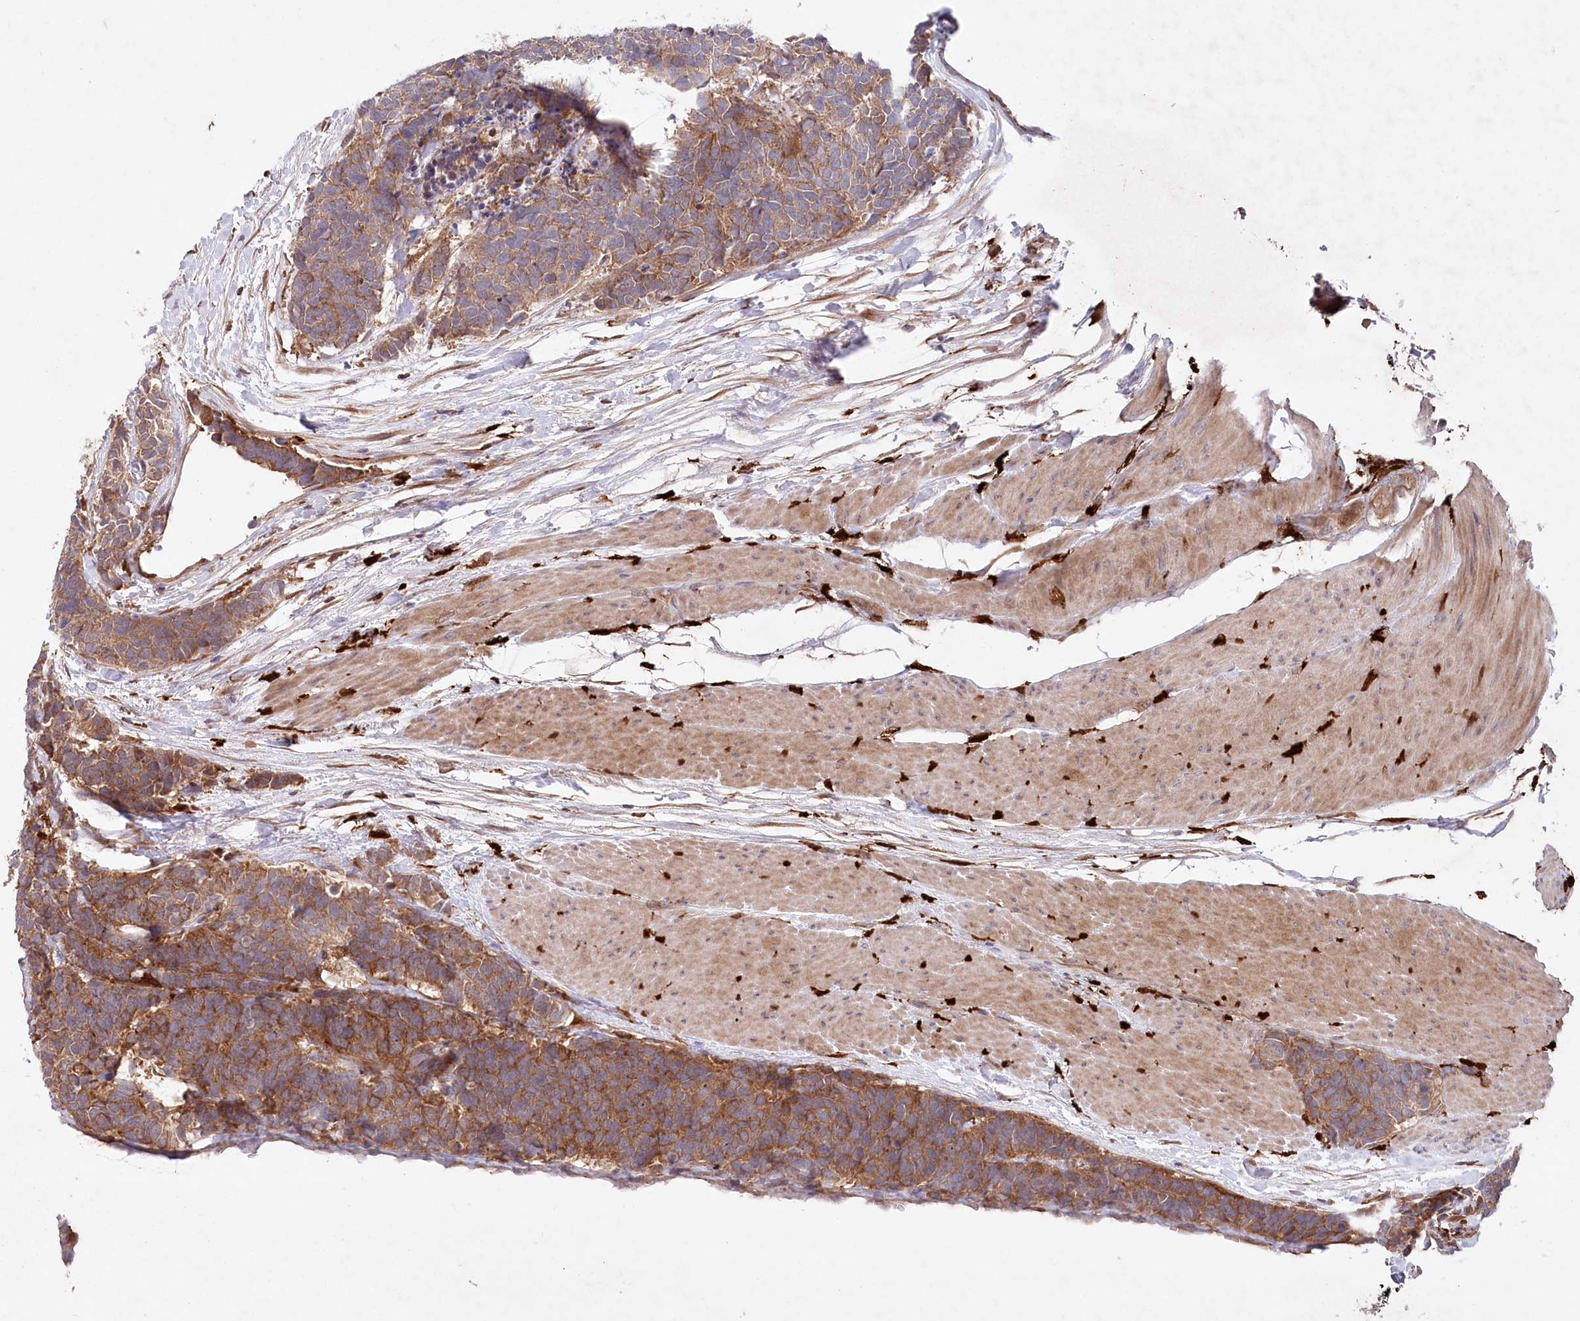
{"staining": {"intensity": "moderate", "quantity": ">75%", "location": "cytoplasmic/membranous"}, "tissue": "carcinoid", "cell_type": "Tumor cells", "image_type": "cancer", "snomed": [{"axis": "morphology", "description": "Carcinoma, NOS"}, {"axis": "morphology", "description": "Carcinoid, malignant, NOS"}, {"axis": "topography", "description": "Urinary bladder"}], "caption": "Immunohistochemistry of carcinoid (malignant) displays medium levels of moderate cytoplasmic/membranous staining in approximately >75% of tumor cells.", "gene": "PPP1R21", "patient": {"sex": "male", "age": 57}}